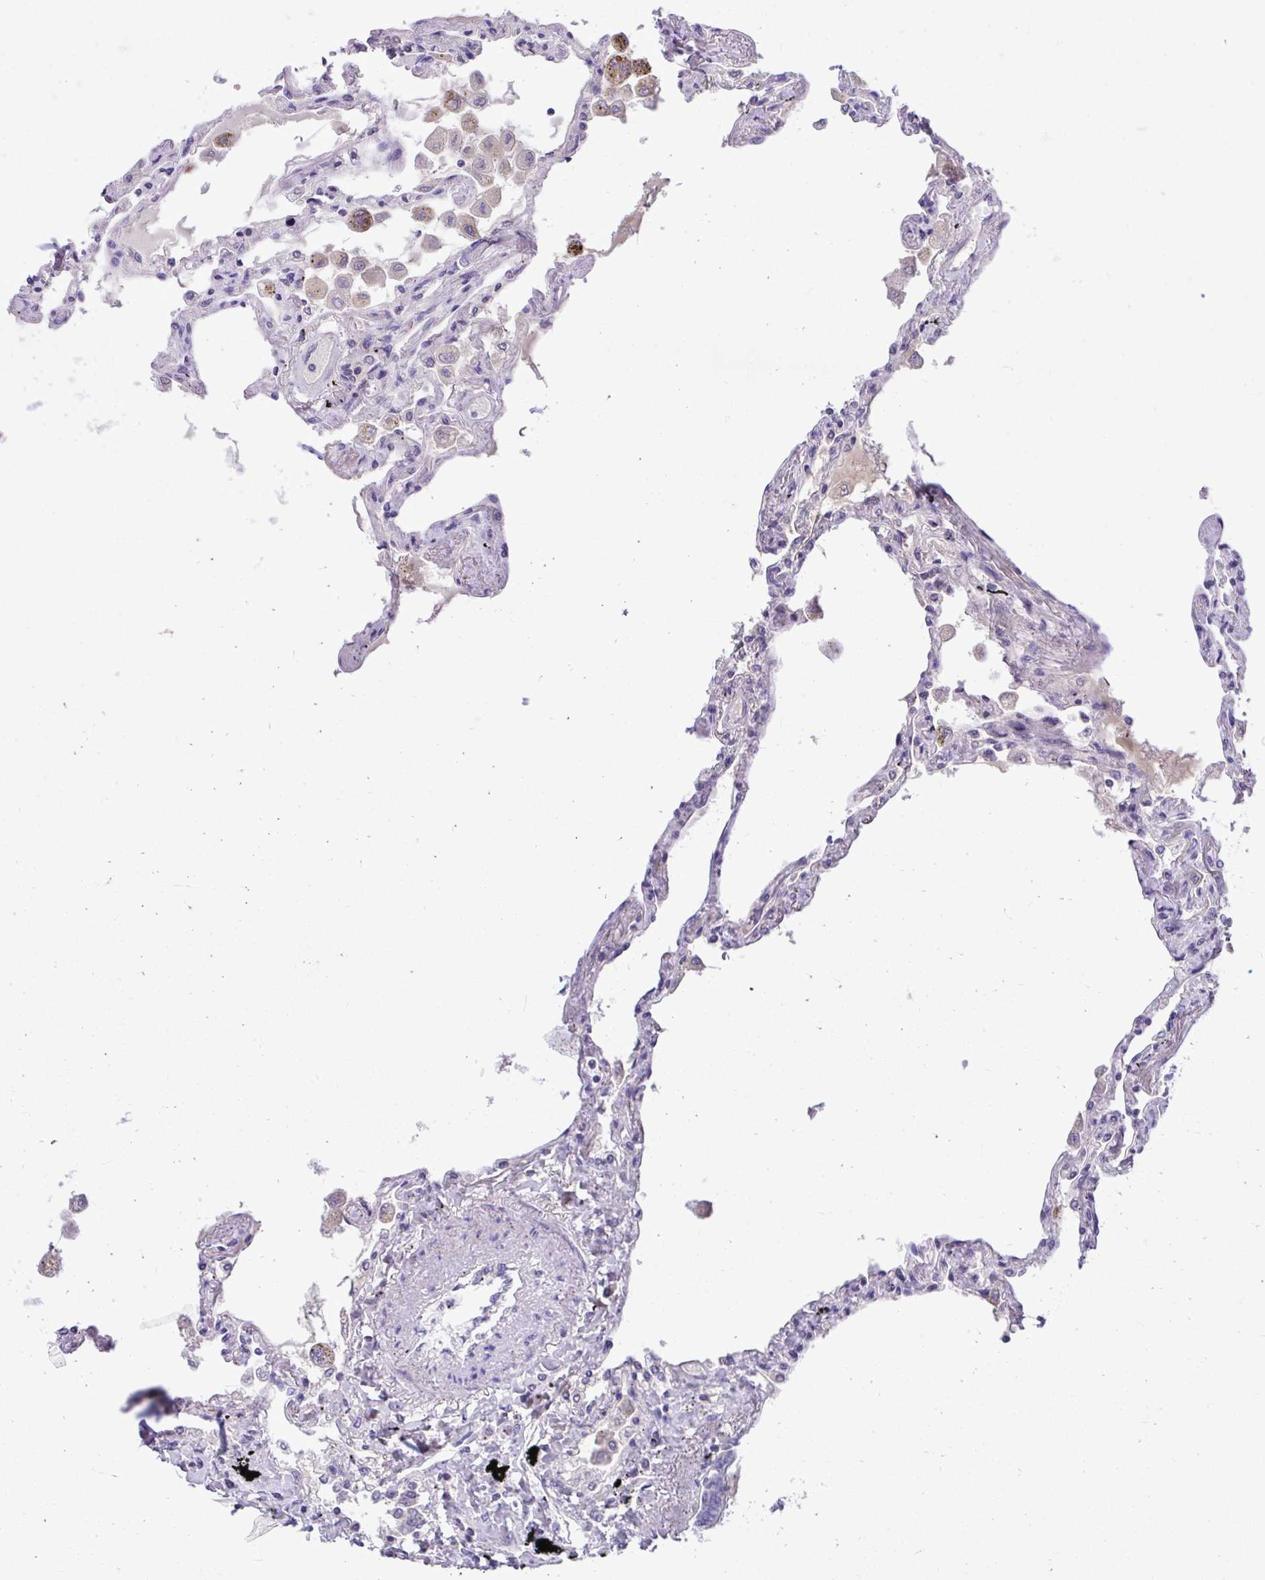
{"staining": {"intensity": "negative", "quantity": "none", "location": "none"}, "tissue": "lung", "cell_type": "Alveolar cells", "image_type": "normal", "snomed": [{"axis": "morphology", "description": "Normal tissue, NOS"}, {"axis": "morphology", "description": "Adenocarcinoma, NOS"}, {"axis": "topography", "description": "Cartilage tissue"}, {"axis": "topography", "description": "Lung"}], "caption": "Immunohistochemistry (IHC) image of benign human lung stained for a protein (brown), which demonstrates no expression in alveolar cells.", "gene": "CDC20", "patient": {"sex": "female", "age": 67}}